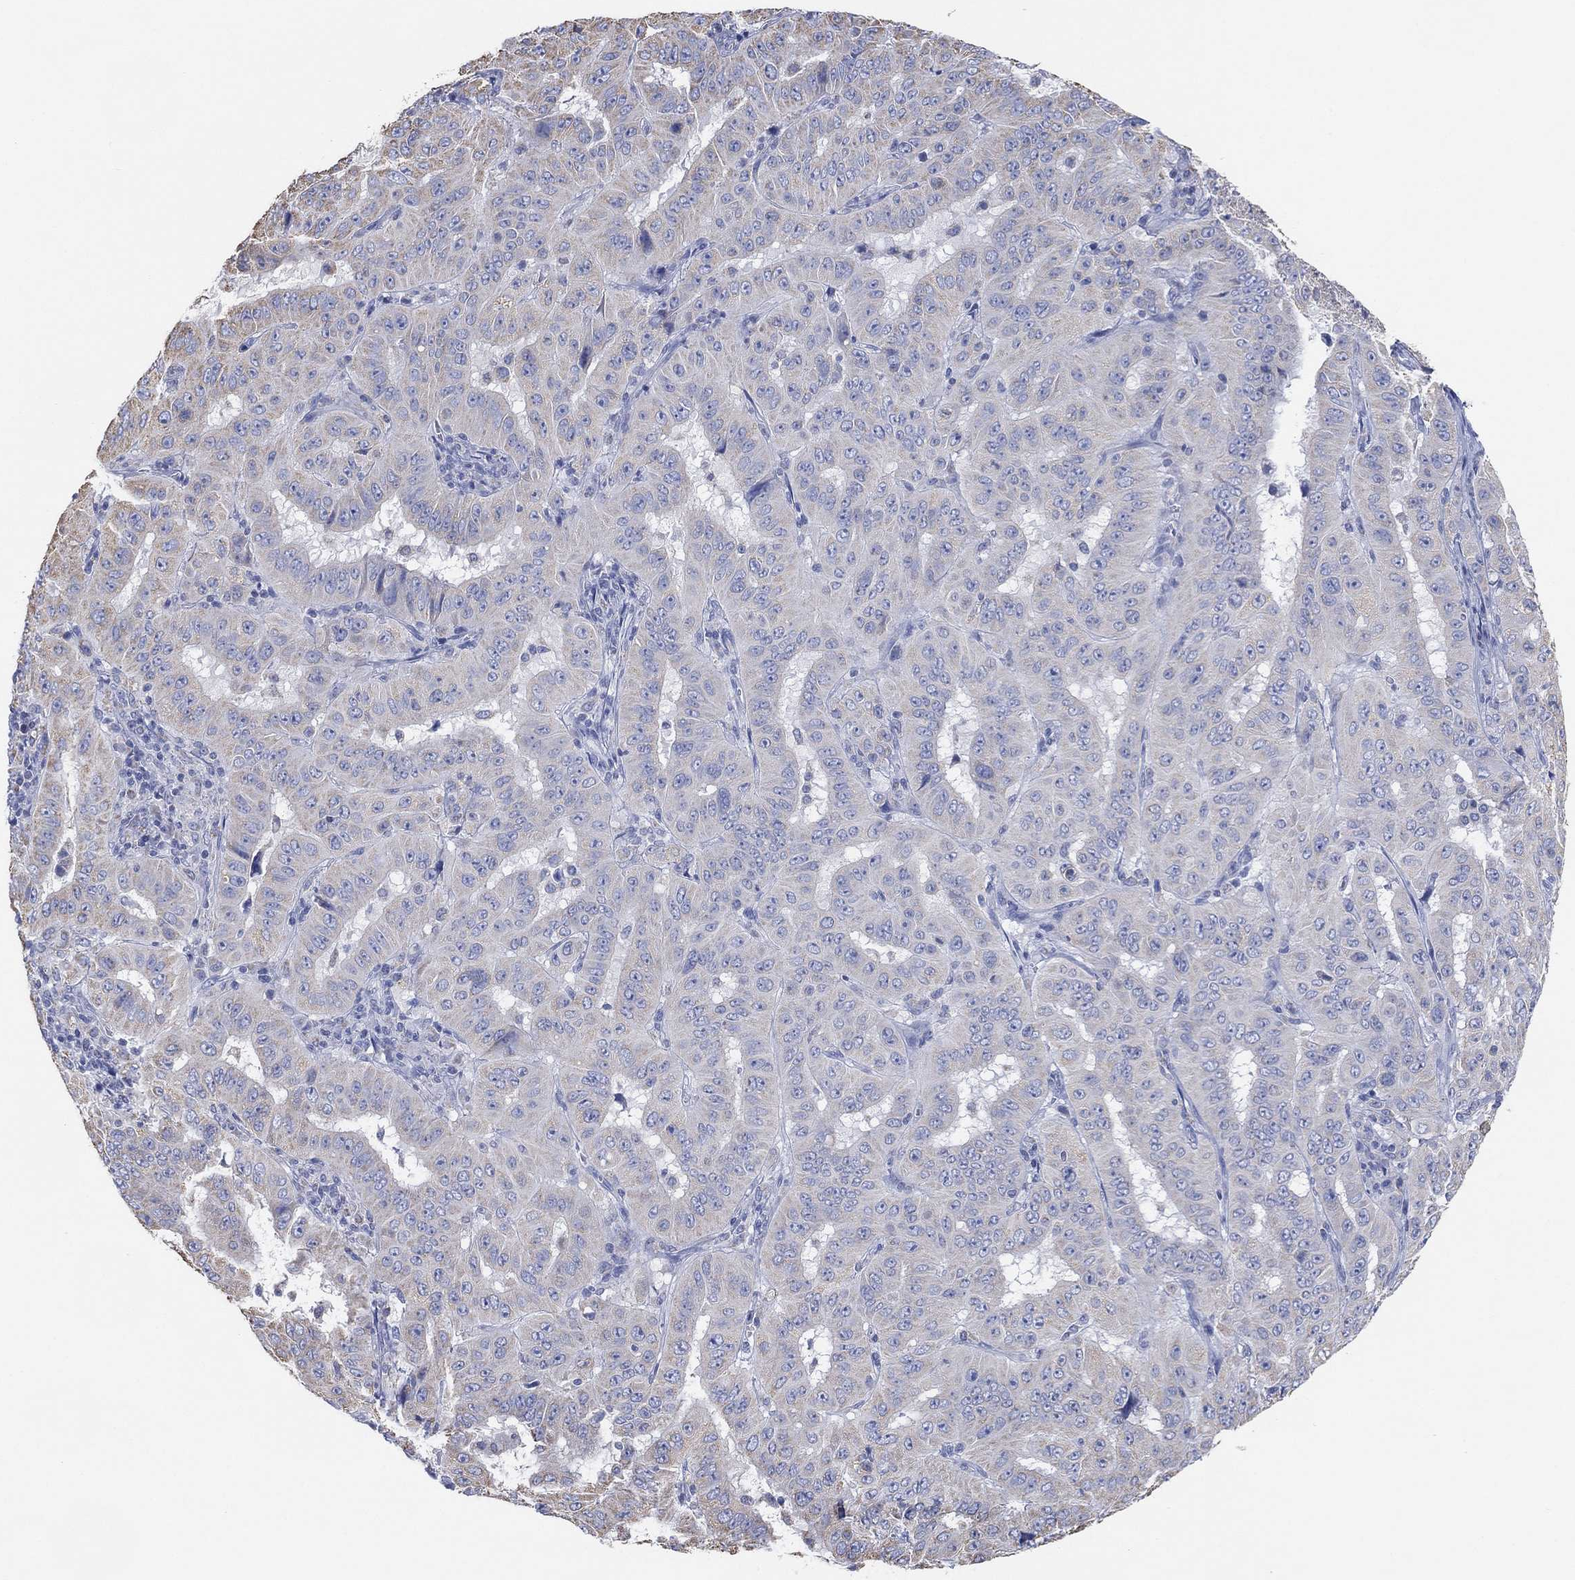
{"staining": {"intensity": "negative", "quantity": "none", "location": "none"}, "tissue": "pancreatic cancer", "cell_type": "Tumor cells", "image_type": "cancer", "snomed": [{"axis": "morphology", "description": "Adenocarcinoma, NOS"}, {"axis": "topography", "description": "Pancreas"}], "caption": "The micrograph exhibits no staining of tumor cells in pancreatic adenocarcinoma.", "gene": "CFTR", "patient": {"sex": "male", "age": 63}}